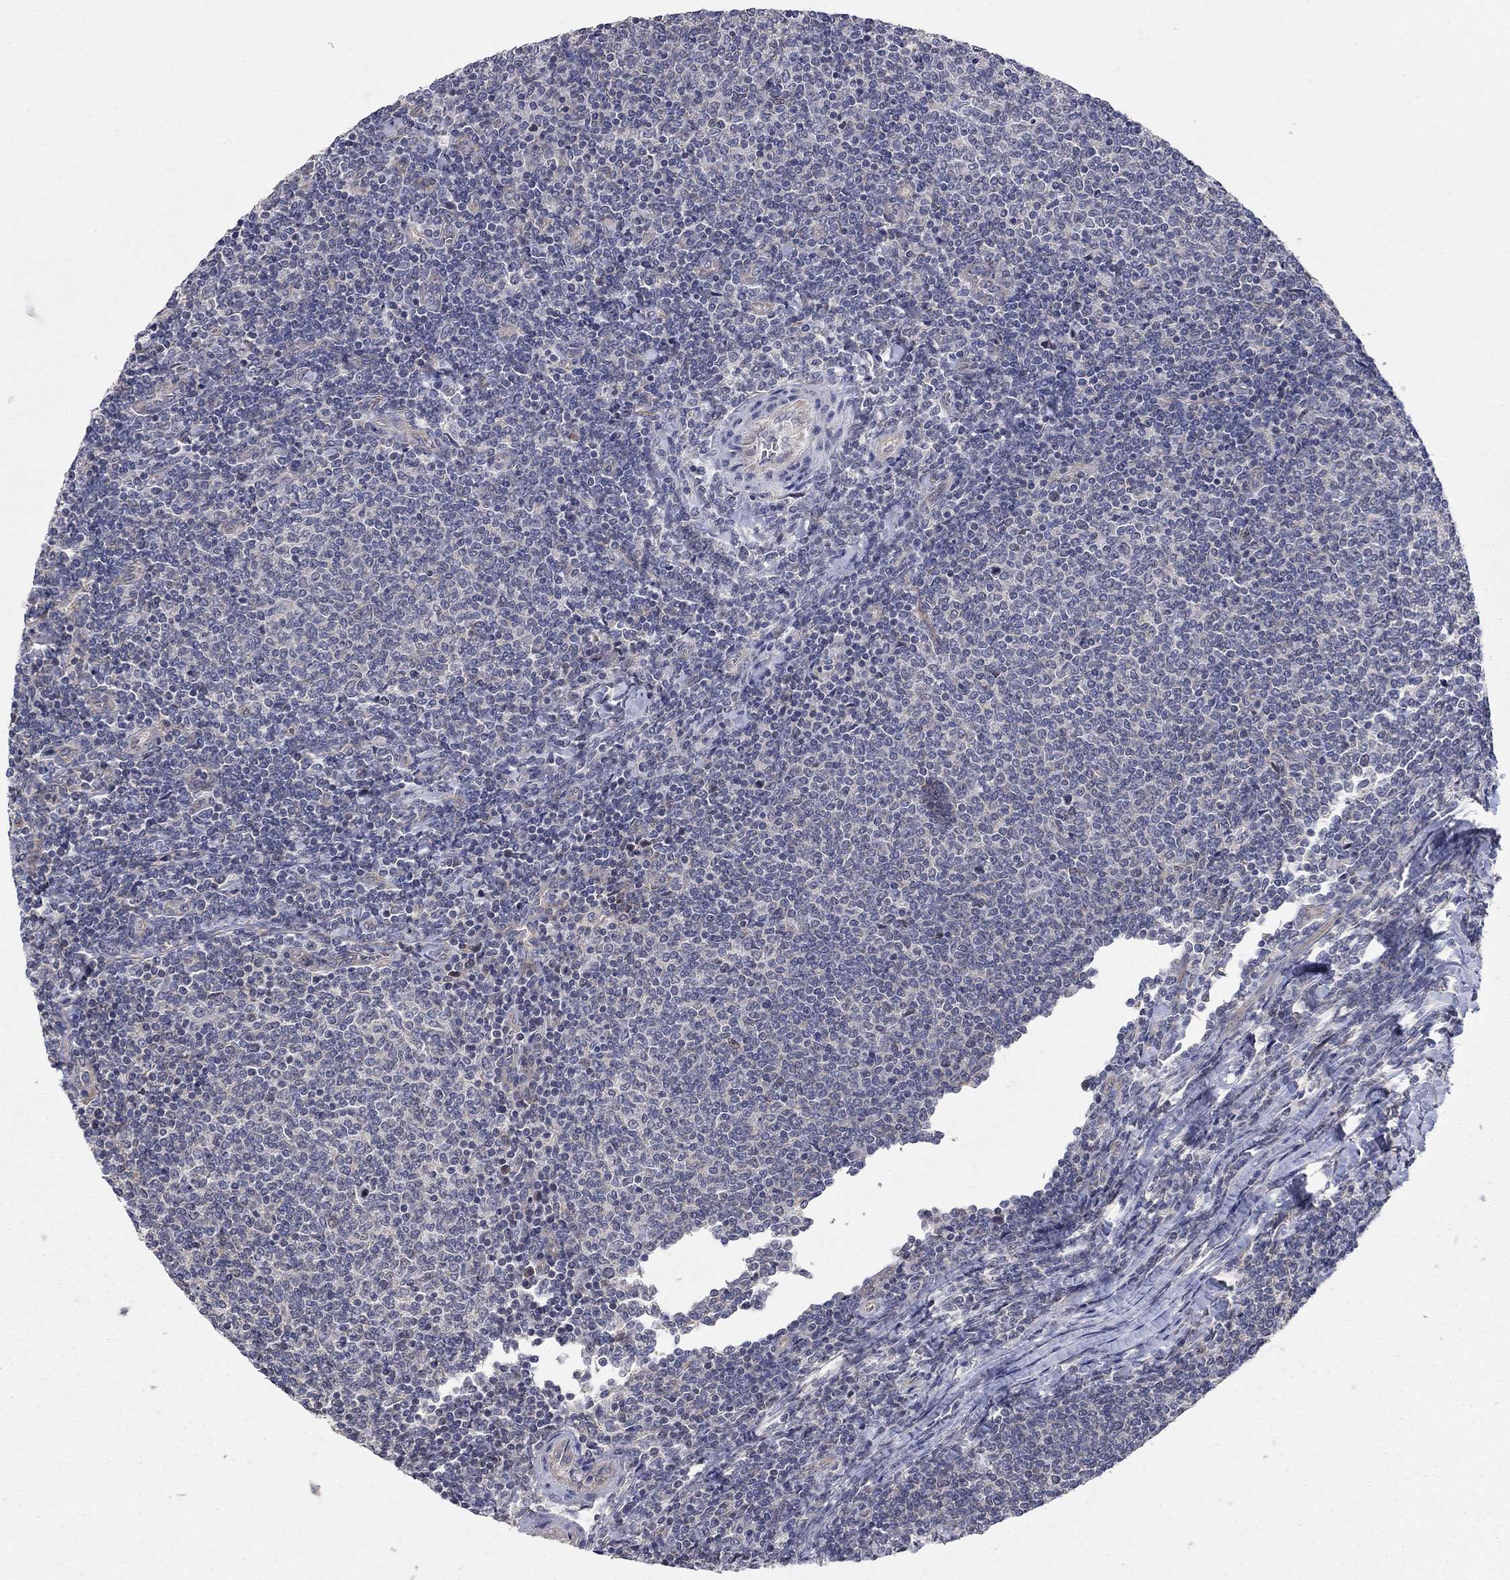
{"staining": {"intensity": "negative", "quantity": "none", "location": "none"}, "tissue": "lymphoma", "cell_type": "Tumor cells", "image_type": "cancer", "snomed": [{"axis": "morphology", "description": "Malignant lymphoma, non-Hodgkin's type, Low grade"}, {"axis": "topography", "description": "Lymph node"}], "caption": "A histopathology image of human malignant lymphoma, non-Hodgkin's type (low-grade) is negative for staining in tumor cells.", "gene": "WASF3", "patient": {"sex": "male", "age": 52}}